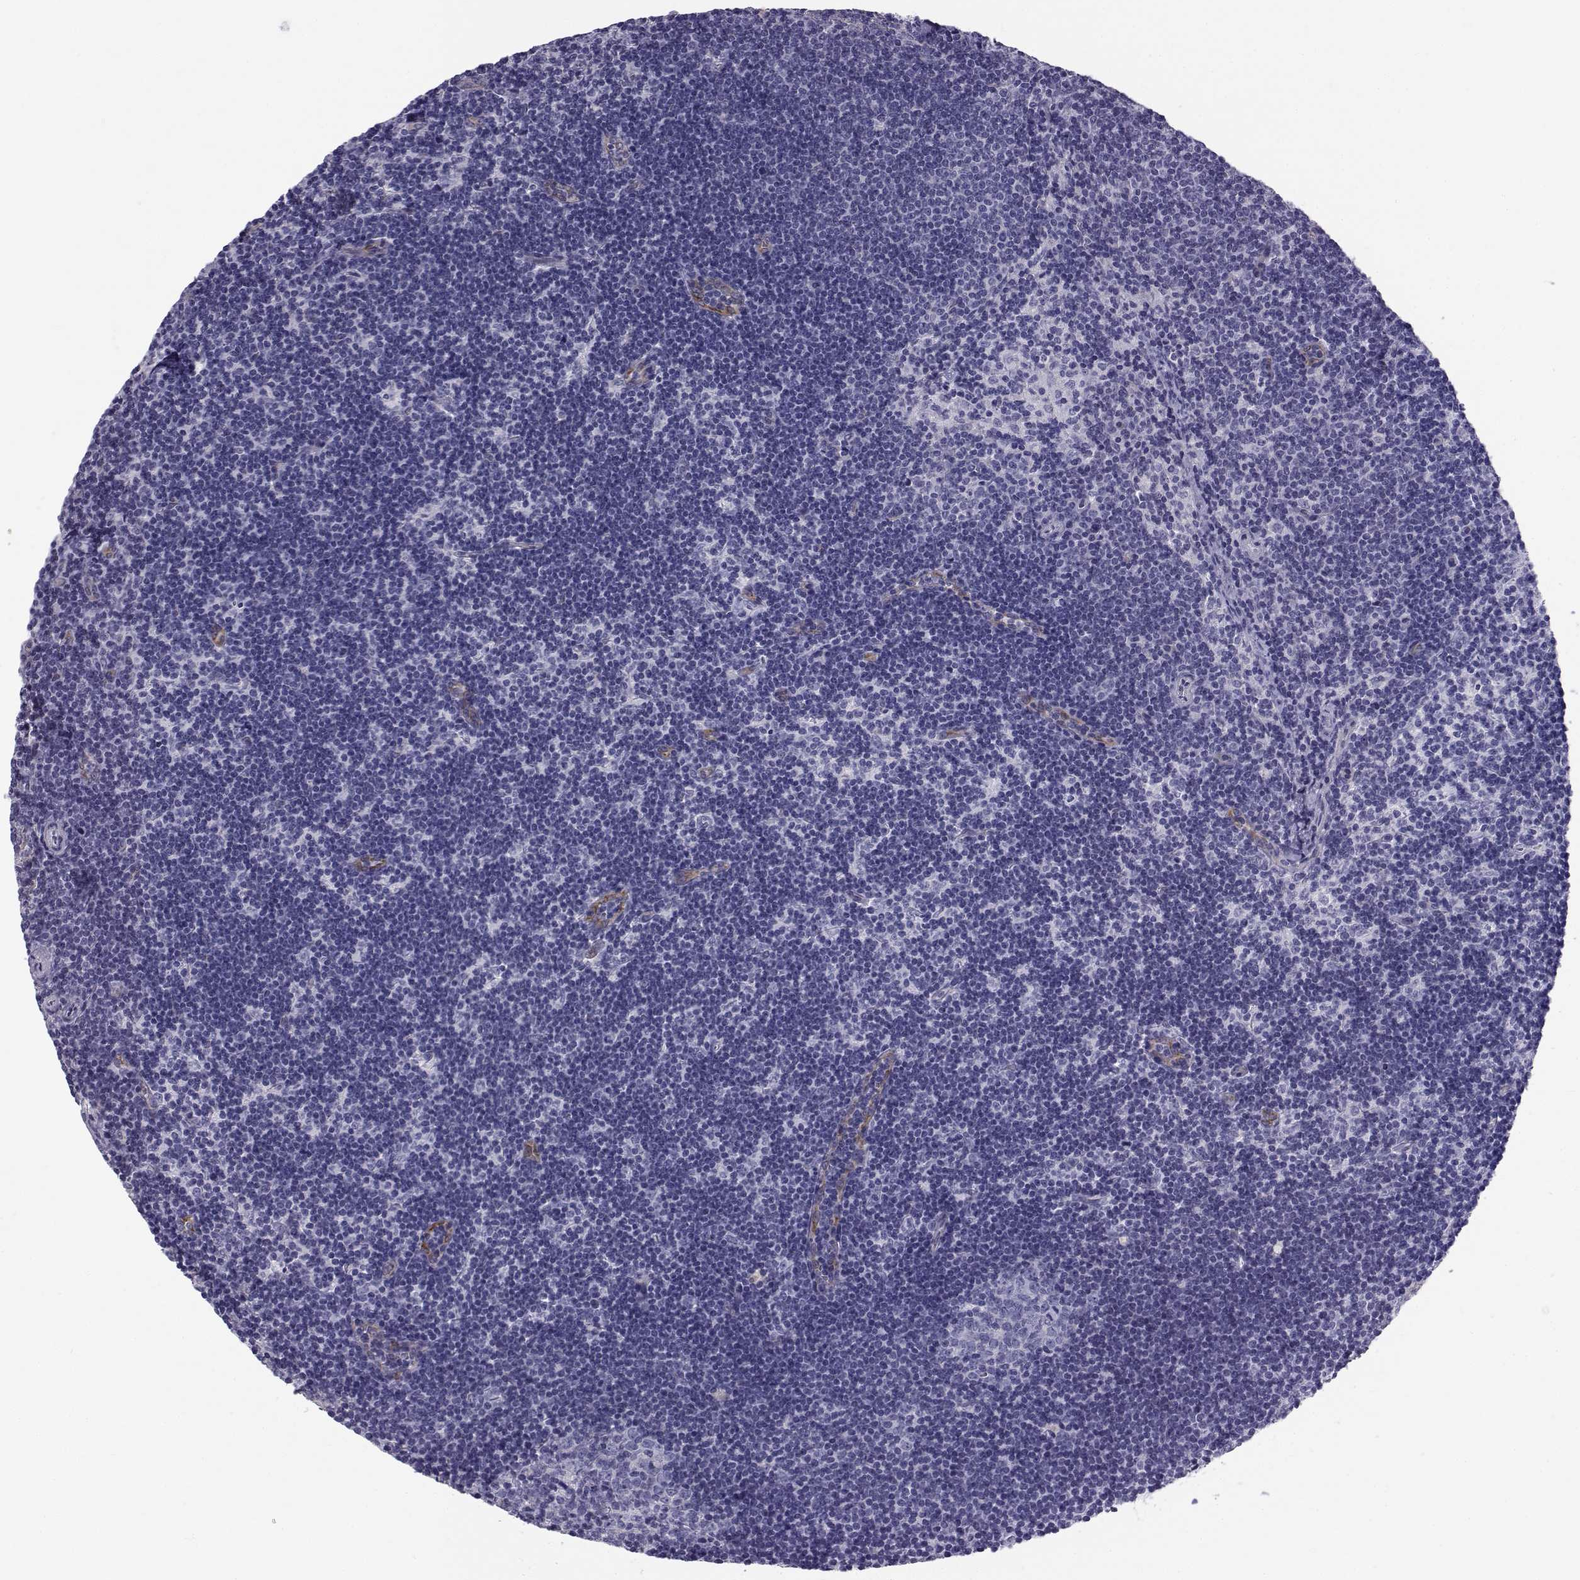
{"staining": {"intensity": "negative", "quantity": "none", "location": "none"}, "tissue": "lymph node", "cell_type": "Germinal center cells", "image_type": "normal", "snomed": [{"axis": "morphology", "description": "Normal tissue, NOS"}, {"axis": "topography", "description": "Lymph node"}], "caption": "DAB (3,3'-diaminobenzidine) immunohistochemical staining of normal human lymph node shows no significant positivity in germinal center cells.", "gene": "RNASE12", "patient": {"sex": "female", "age": 34}}